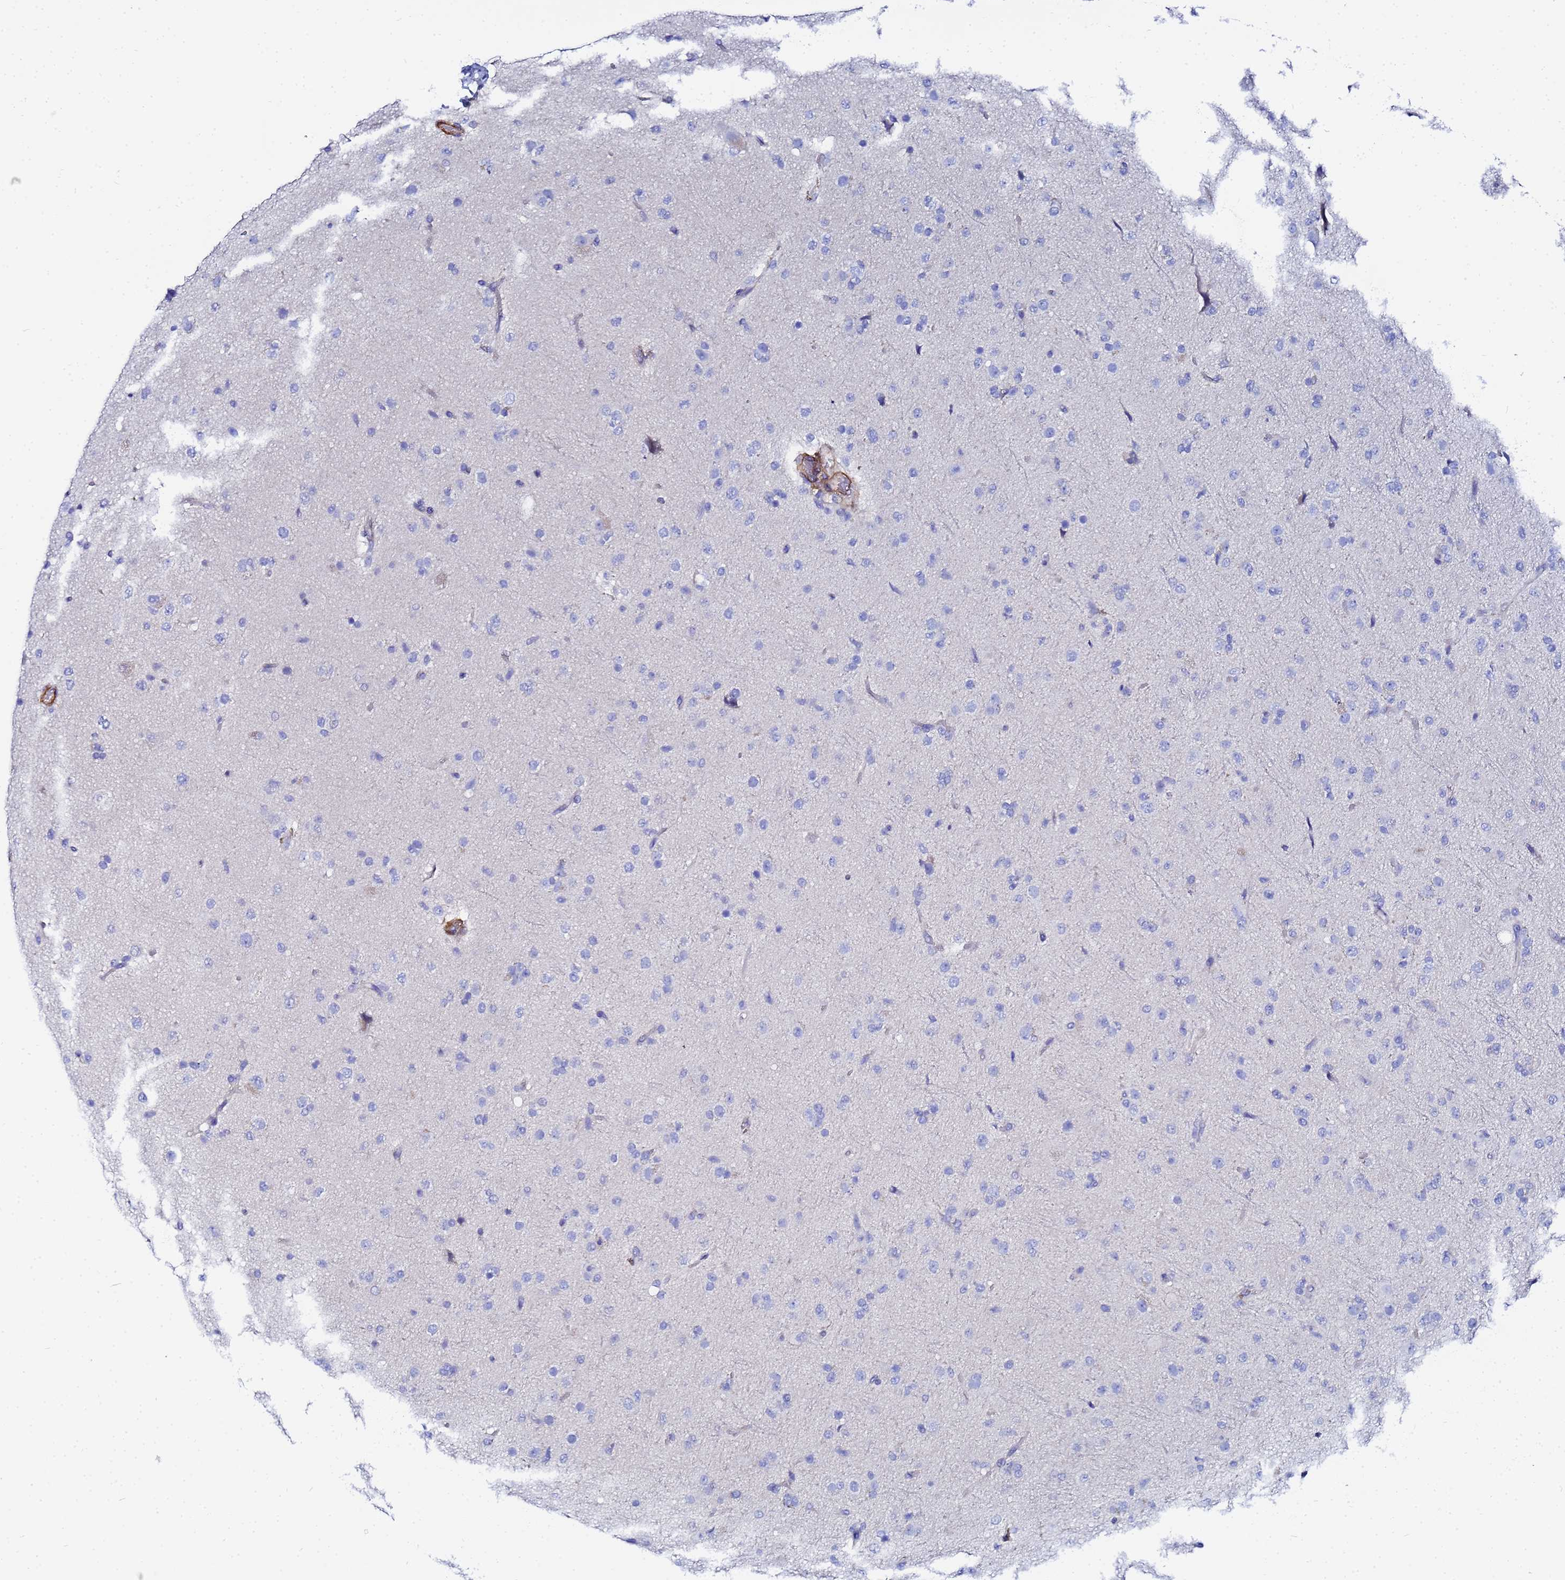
{"staining": {"intensity": "negative", "quantity": "none", "location": "none"}, "tissue": "glioma", "cell_type": "Tumor cells", "image_type": "cancer", "snomed": [{"axis": "morphology", "description": "Glioma, malignant, Low grade"}, {"axis": "topography", "description": "Brain"}], "caption": "Glioma was stained to show a protein in brown. There is no significant expression in tumor cells.", "gene": "RAB39B", "patient": {"sex": "male", "age": 65}}